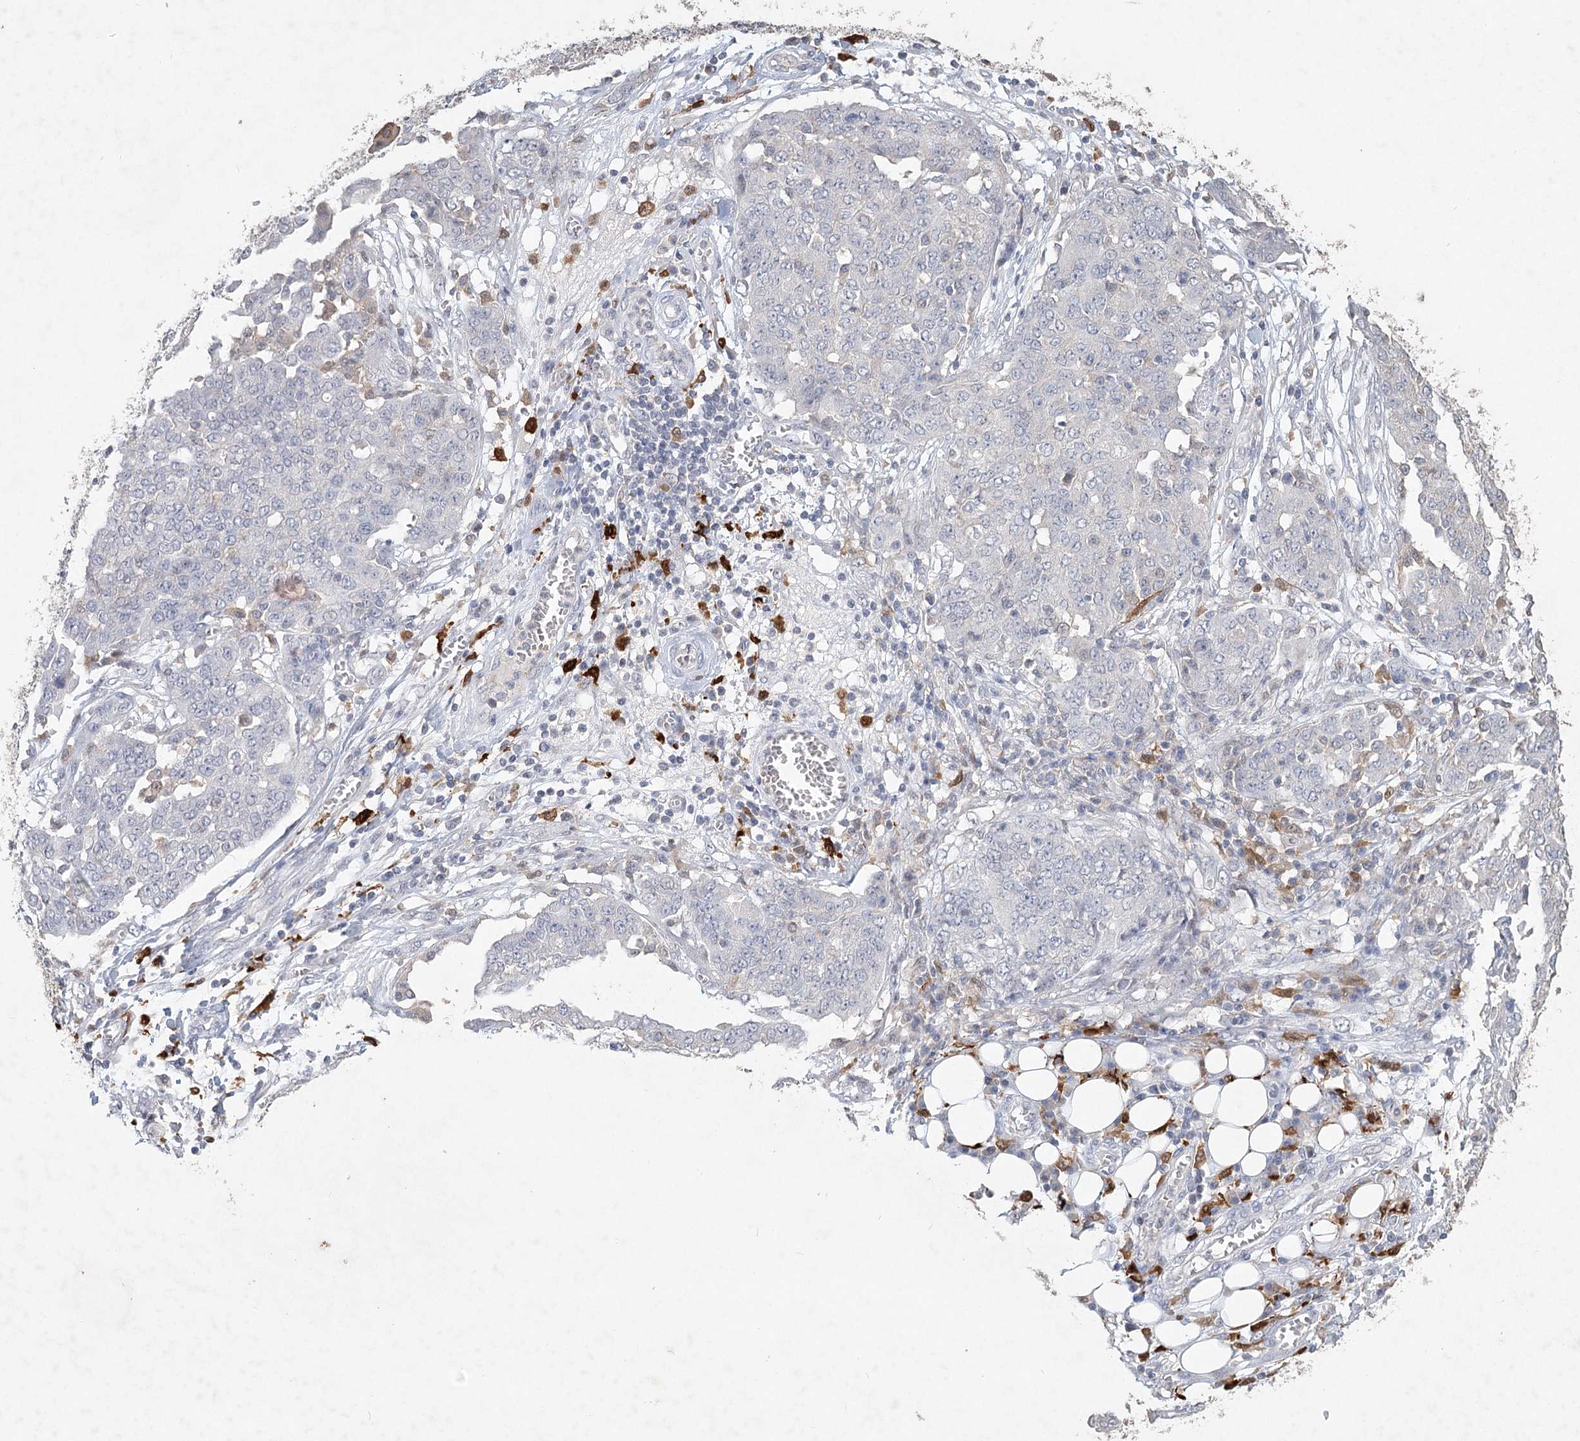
{"staining": {"intensity": "negative", "quantity": "none", "location": "none"}, "tissue": "ovarian cancer", "cell_type": "Tumor cells", "image_type": "cancer", "snomed": [{"axis": "morphology", "description": "Cystadenocarcinoma, serous, NOS"}, {"axis": "topography", "description": "Soft tissue"}, {"axis": "topography", "description": "Ovary"}], "caption": "An IHC image of serous cystadenocarcinoma (ovarian) is shown. There is no staining in tumor cells of serous cystadenocarcinoma (ovarian).", "gene": "ARSI", "patient": {"sex": "female", "age": 57}}